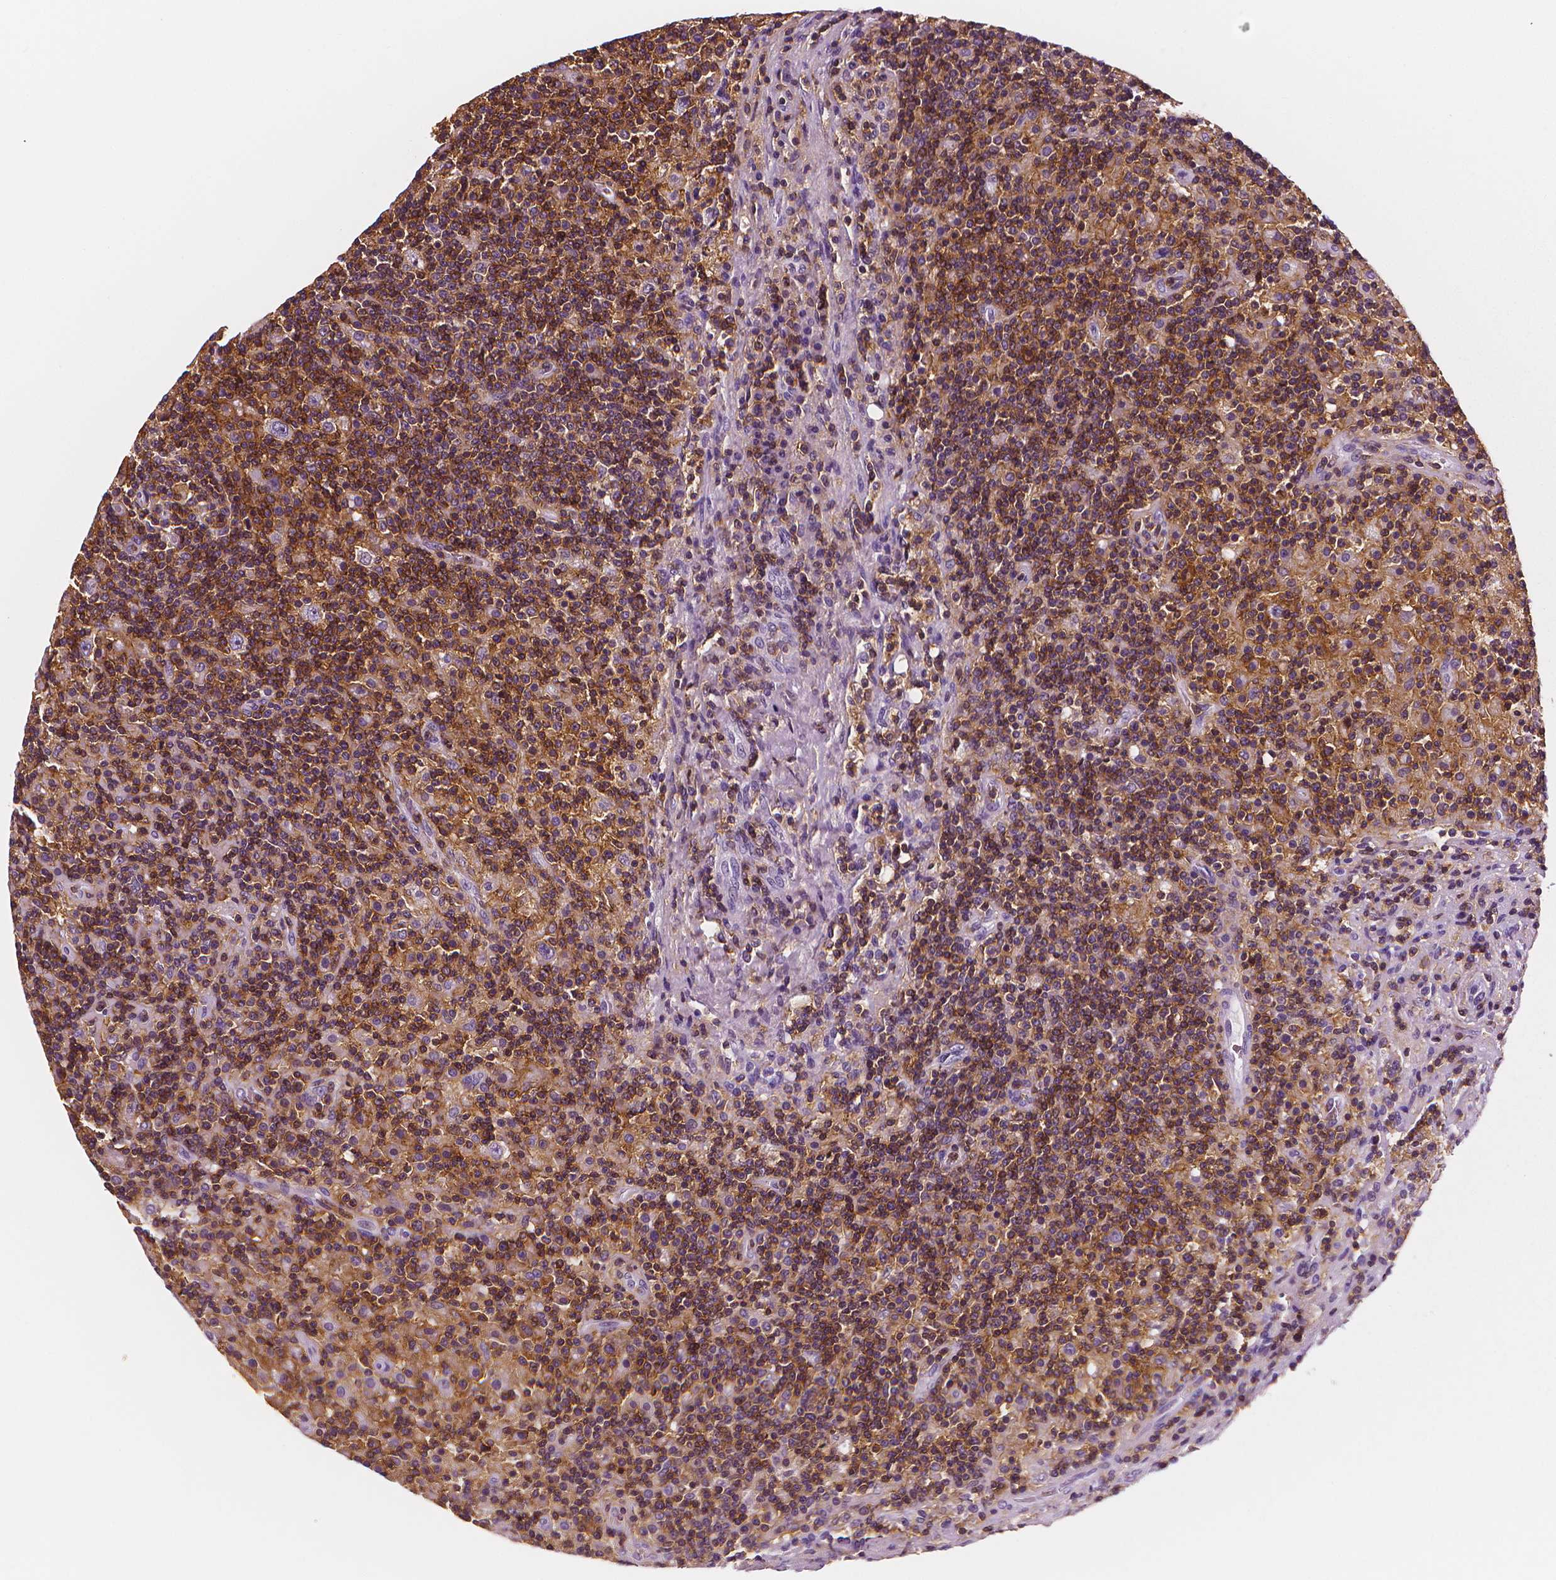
{"staining": {"intensity": "weak", "quantity": ">75%", "location": "cytoplasmic/membranous"}, "tissue": "lymphoma", "cell_type": "Tumor cells", "image_type": "cancer", "snomed": [{"axis": "morphology", "description": "Hodgkin's disease, NOS"}, {"axis": "topography", "description": "Lymph node"}], "caption": "Immunohistochemical staining of lymphoma displays low levels of weak cytoplasmic/membranous positivity in approximately >75% of tumor cells. (DAB (3,3'-diaminobenzidine) = brown stain, brightfield microscopy at high magnification).", "gene": "PTPRC", "patient": {"sex": "male", "age": 70}}